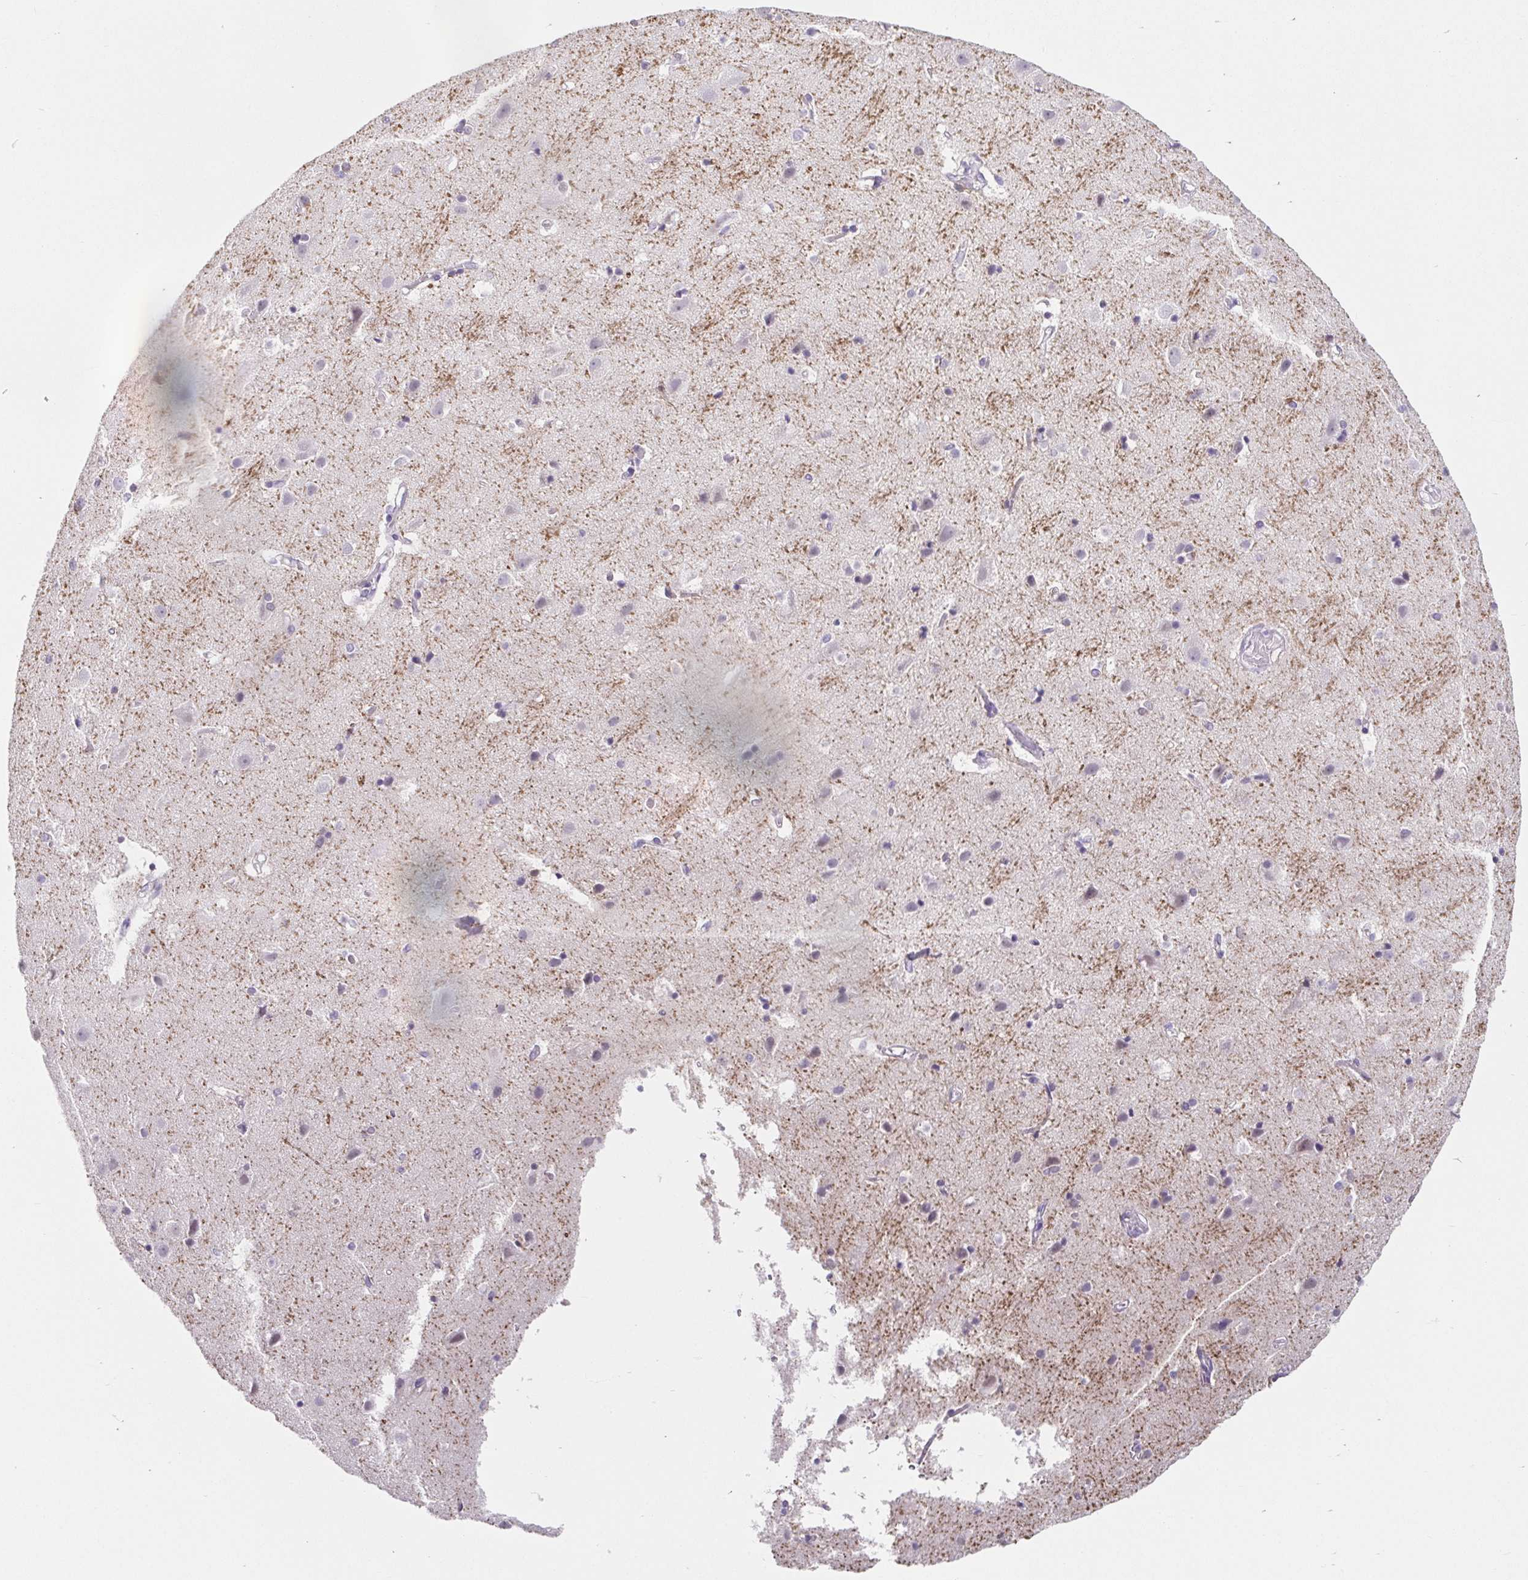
{"staining": {"intensity": "negative", "quantity": "none", "location": "none"}, "tissue": "cerebral cortex", "cell_type": "Endothelial cells", "image_type": "normal", "snomed": [{"axis": "morphology", "description": "Normal tissue, NOS"}, {"axis": "topography", "description": "Cerebral cortex"}], "caption": "The micrograph demonstrates no staining of endothelial cells in normal cerebral cortex.", "gene": "BCAS1", "patient": {"sex": "female", "age": 52}}